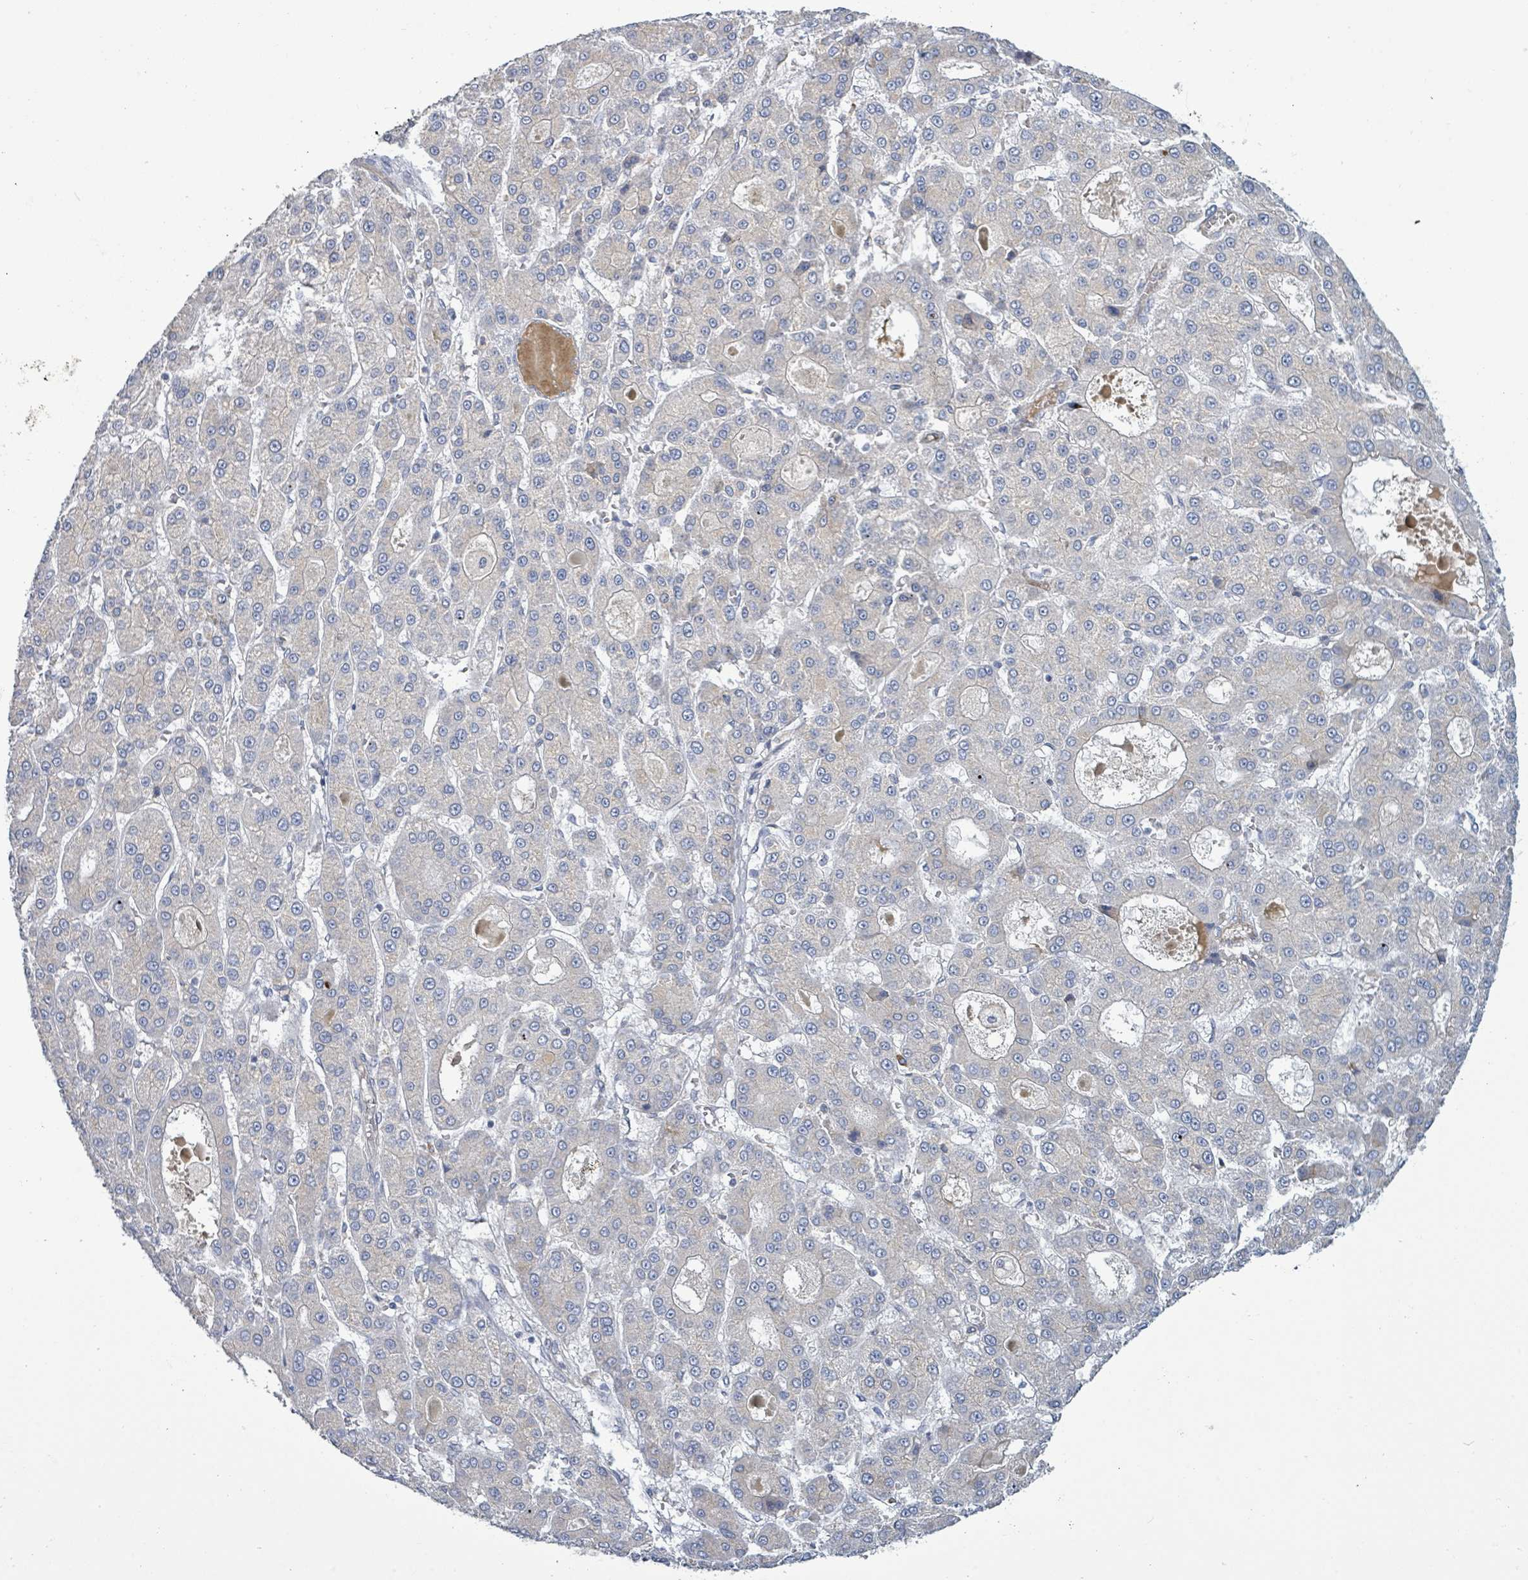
{"staining": {"intensity": "negative", "quantity": "none", "location": "none"}, "tissue": "liver cancer", "cell_type": "Tumor cells", "image_type": "cancer", "snomed": [{"axis": "morphology", "description": "Carcinoma, Hepatocellular, NOS"}, {"axis": "topography", "description": "Liver"}], "caption": "The micrograph demonstrates no staining of tumor cells in liver cancer (hepatocellular carcinoma).", "gene": "SIRPB1", "patient": {"sex": "male", "age": 70}}